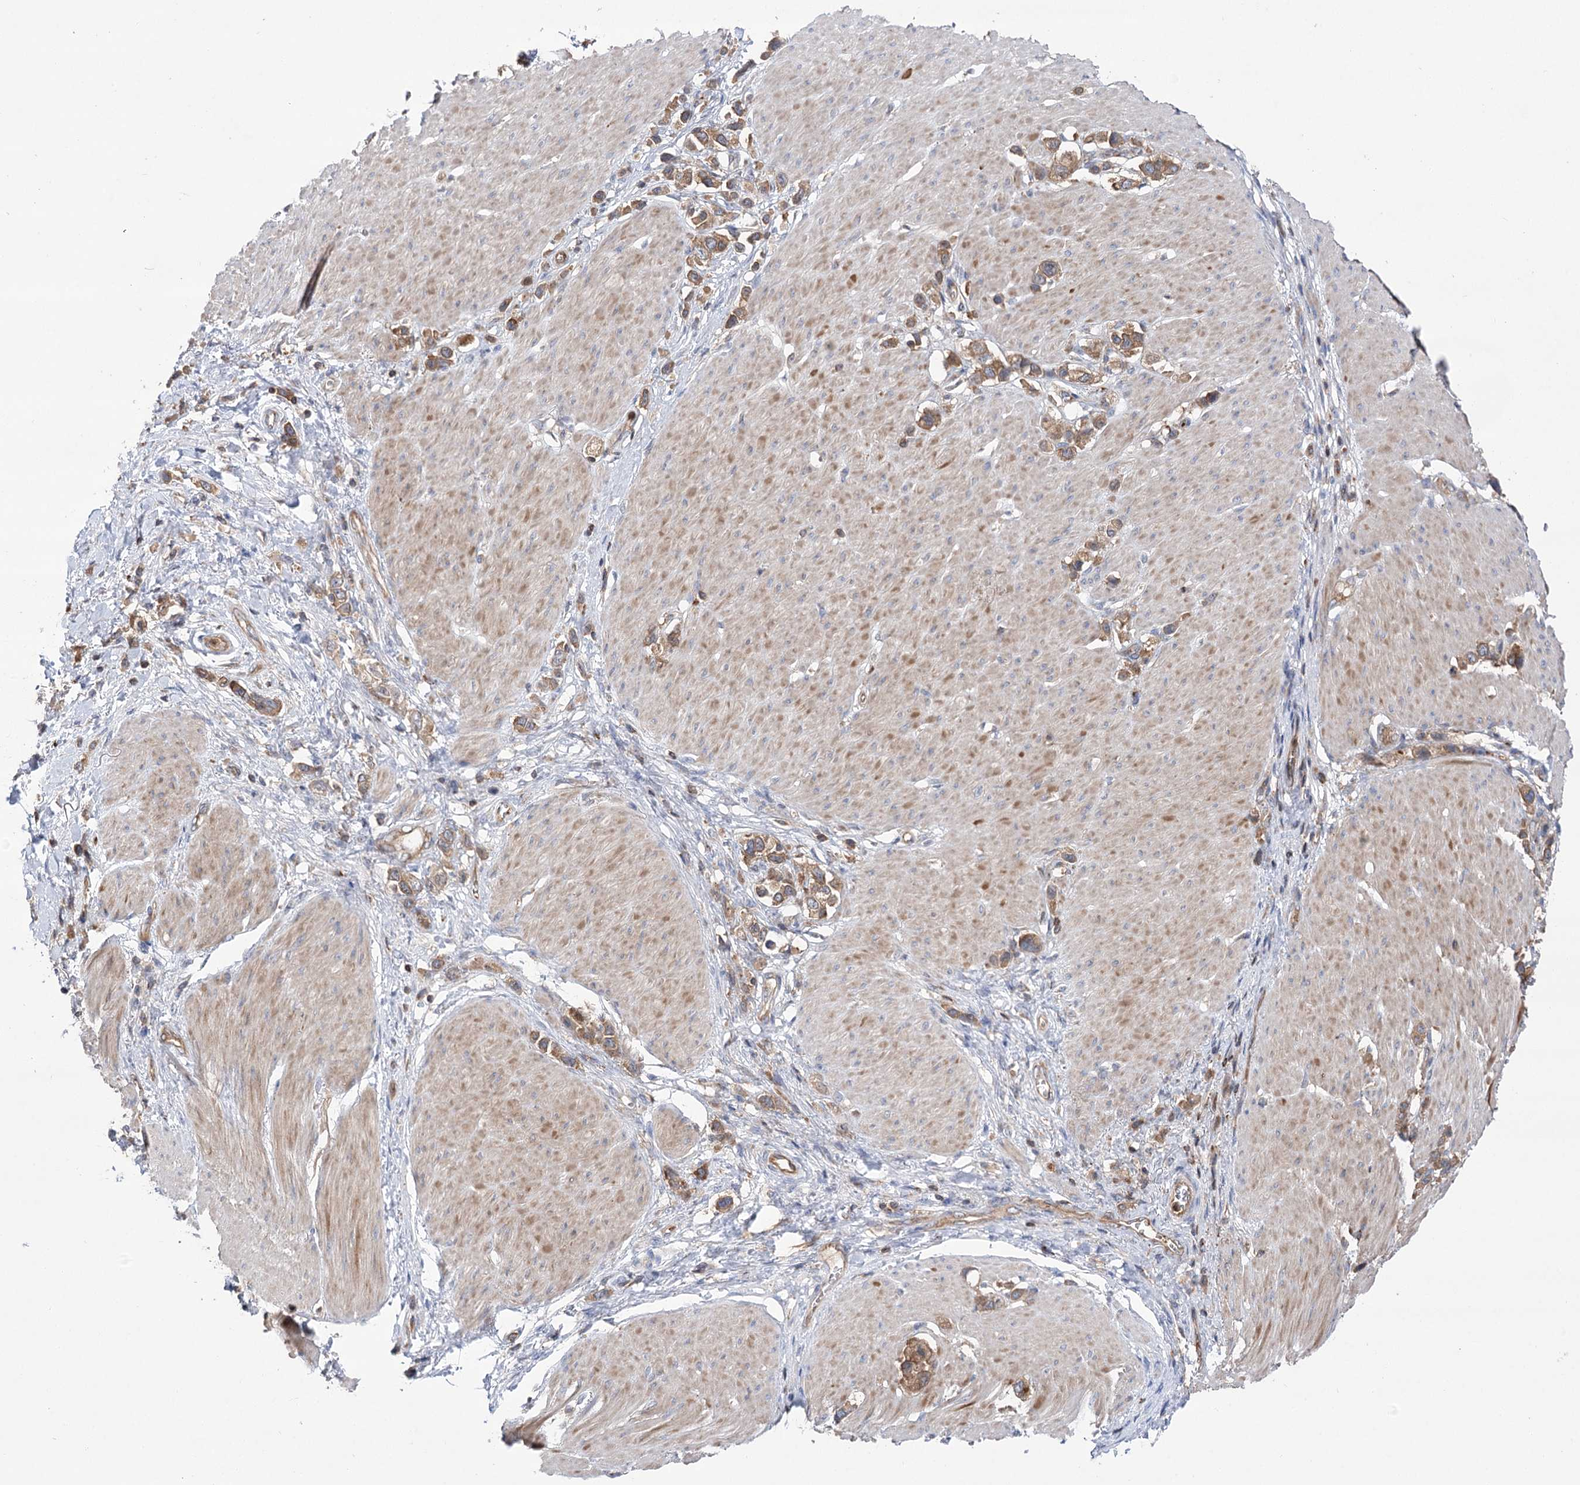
{"staining": {"intensity": "moderate", "quantity": ">75%", "location": "cytoplasmic/membranous"}, "tissue": "stomach cancer", "cell_type": "Tumor cells", "image_type": "cancer", "snomed": [{"axis": "morphology", "description": "Normal tissue, NOS"}, {"axis": "morphology", "description": "Adenocarcinoma, NOS"}, {"axis": "topography", "description": "Stomach, upper"}, {"axis": "topography", "description": "Stomach"}], "caption": "The histopathology image shows a brown stain indicating the presence of a protein in the cytoplasmic/membranous of tumor cells in stomach cancer (adenocarcinoma).", "gene": "VPS37B", "patient": {"sex": "female", "age": 65}}